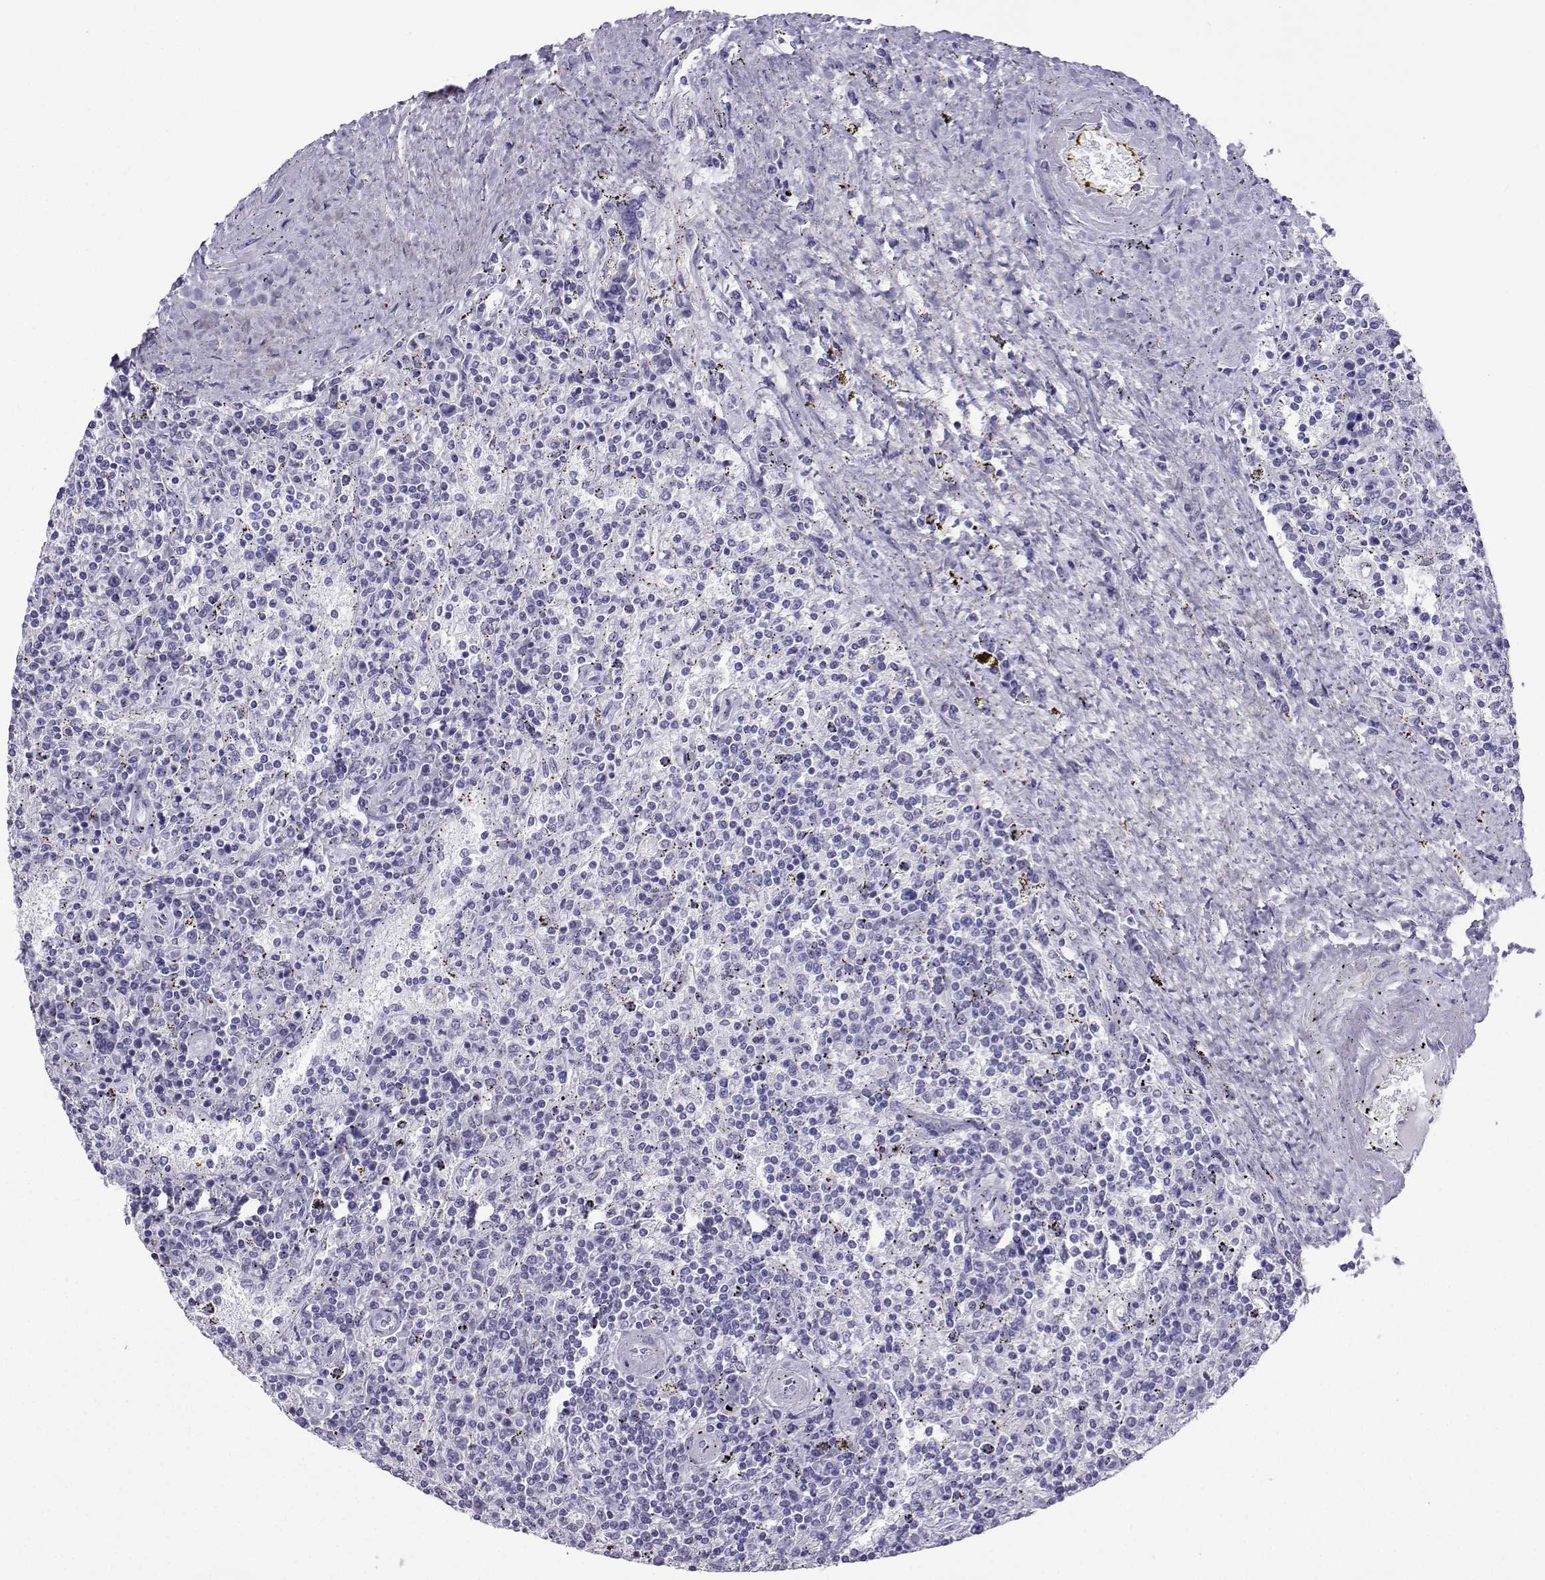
{"staining": {"intensity": "negative", "quantity": "none", "location": "none"}, "tissue": "lymphoma", "cell_type": "Tumor cells", "image_type": "cancer", "snomed": [{"axis": "morphology", "description": "Malignant lymphoma, non-Hodgkin's type, Low grade"}, {"axis": "topography", "description": "Spleen"}], "caption": "DAB immunohistochemical staining of lymphoma demonstrates no significant expression in tumor cells.", "gene": "LORICRIN", "patient": {"sex": "male", "age": 62}}